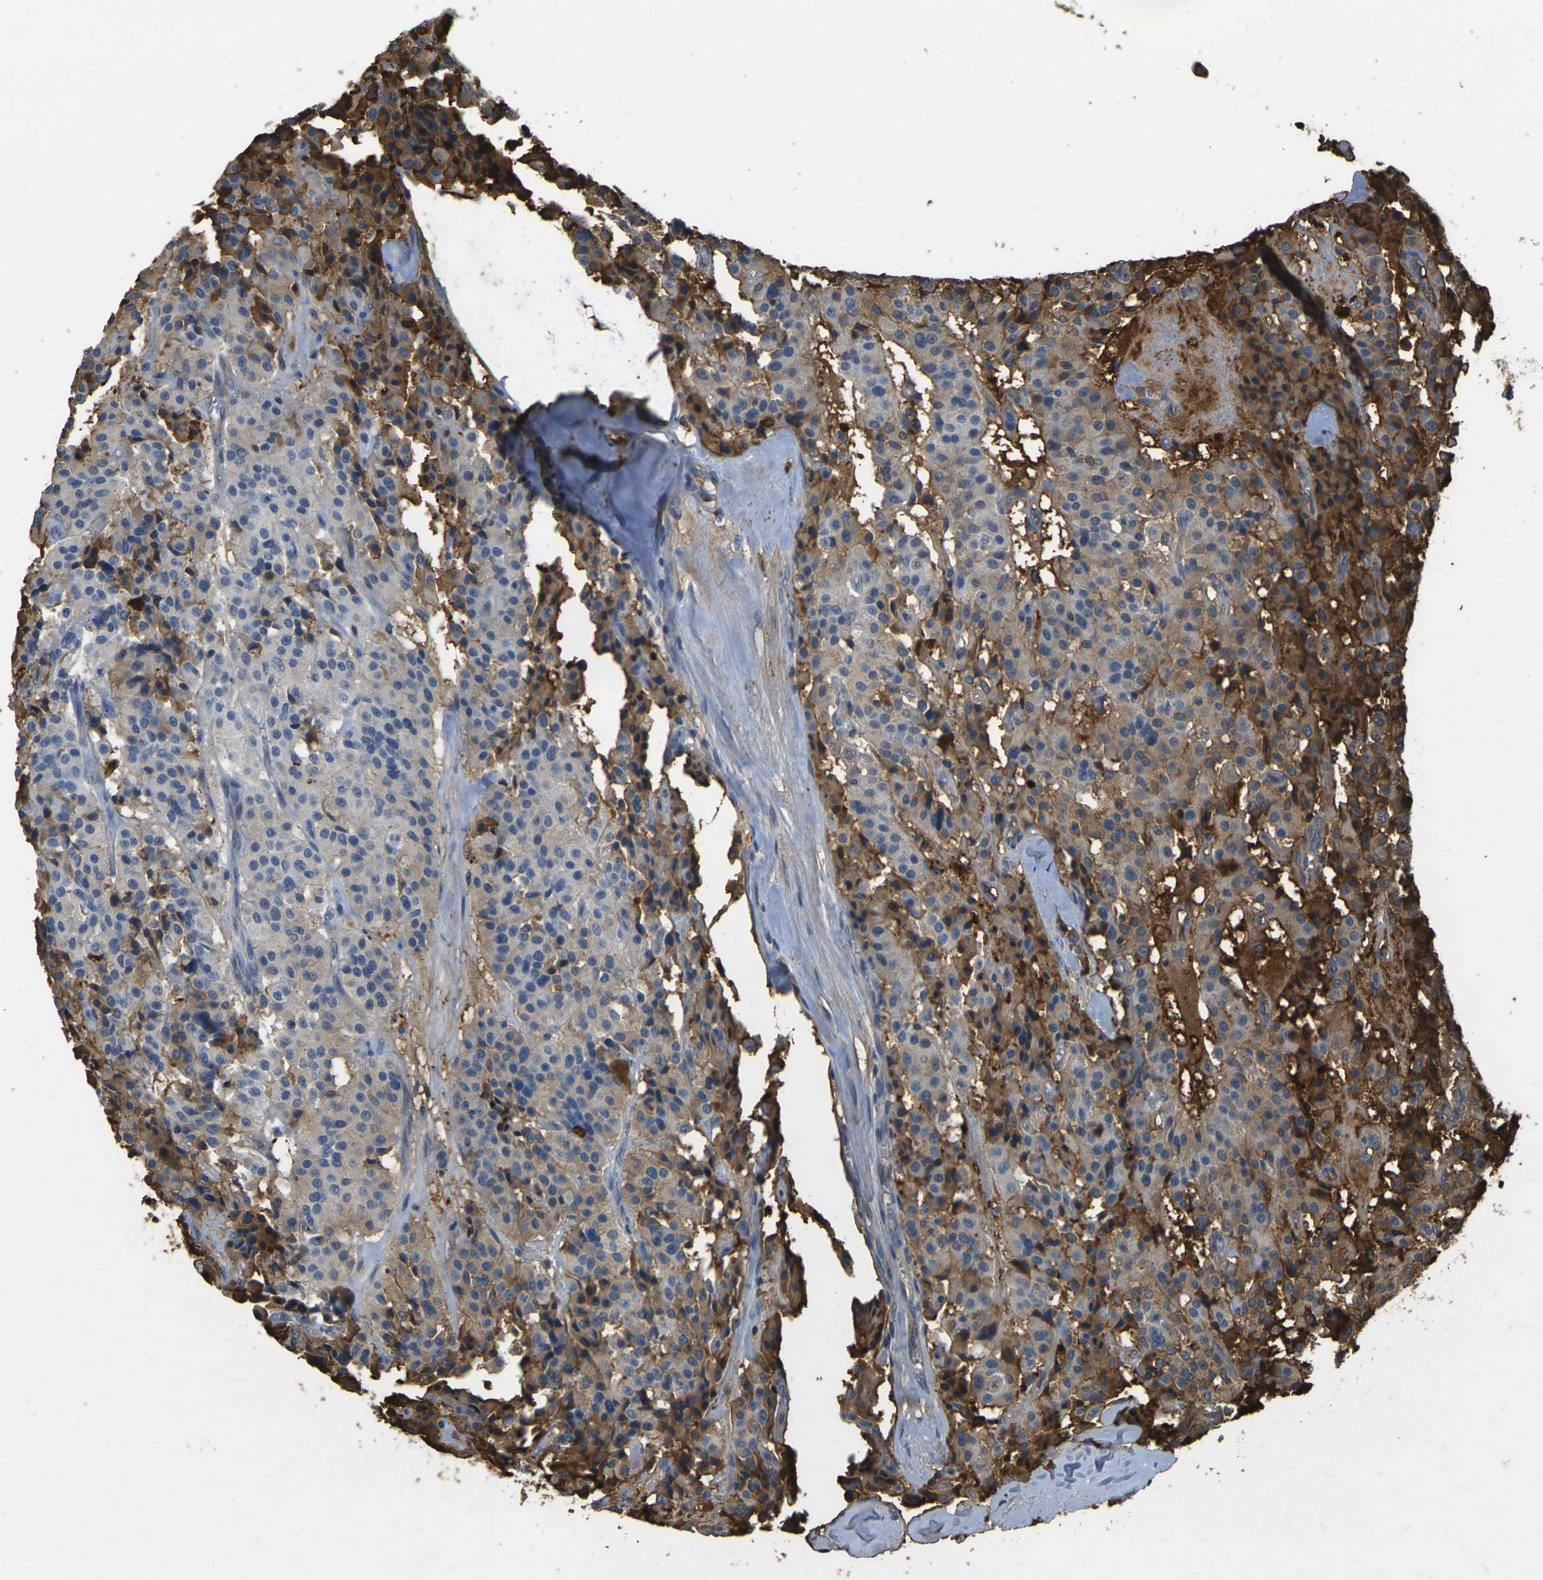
{"staining": {"intensity": "moderate", "quantity": "25%-75%", "location": "cytoplasmic/membranous"}, "tissue": "carcinoid", "cell_type": "Tumor cells", "image_type": "cancer", "snomed": [{"axis": "morphology", "description": "Carcinoid, malignant, NOS"}, {"axis": "topography", "description": "Lung"}], "caption": "Carcinoid was stained to show a protein in brown. There is medium levels of moderate cytoplasmic/membranous positivity in about 25%-75% of tumor cells.", "gene": "PLCD1", "patient": {"sex": "male", "age": 30}}